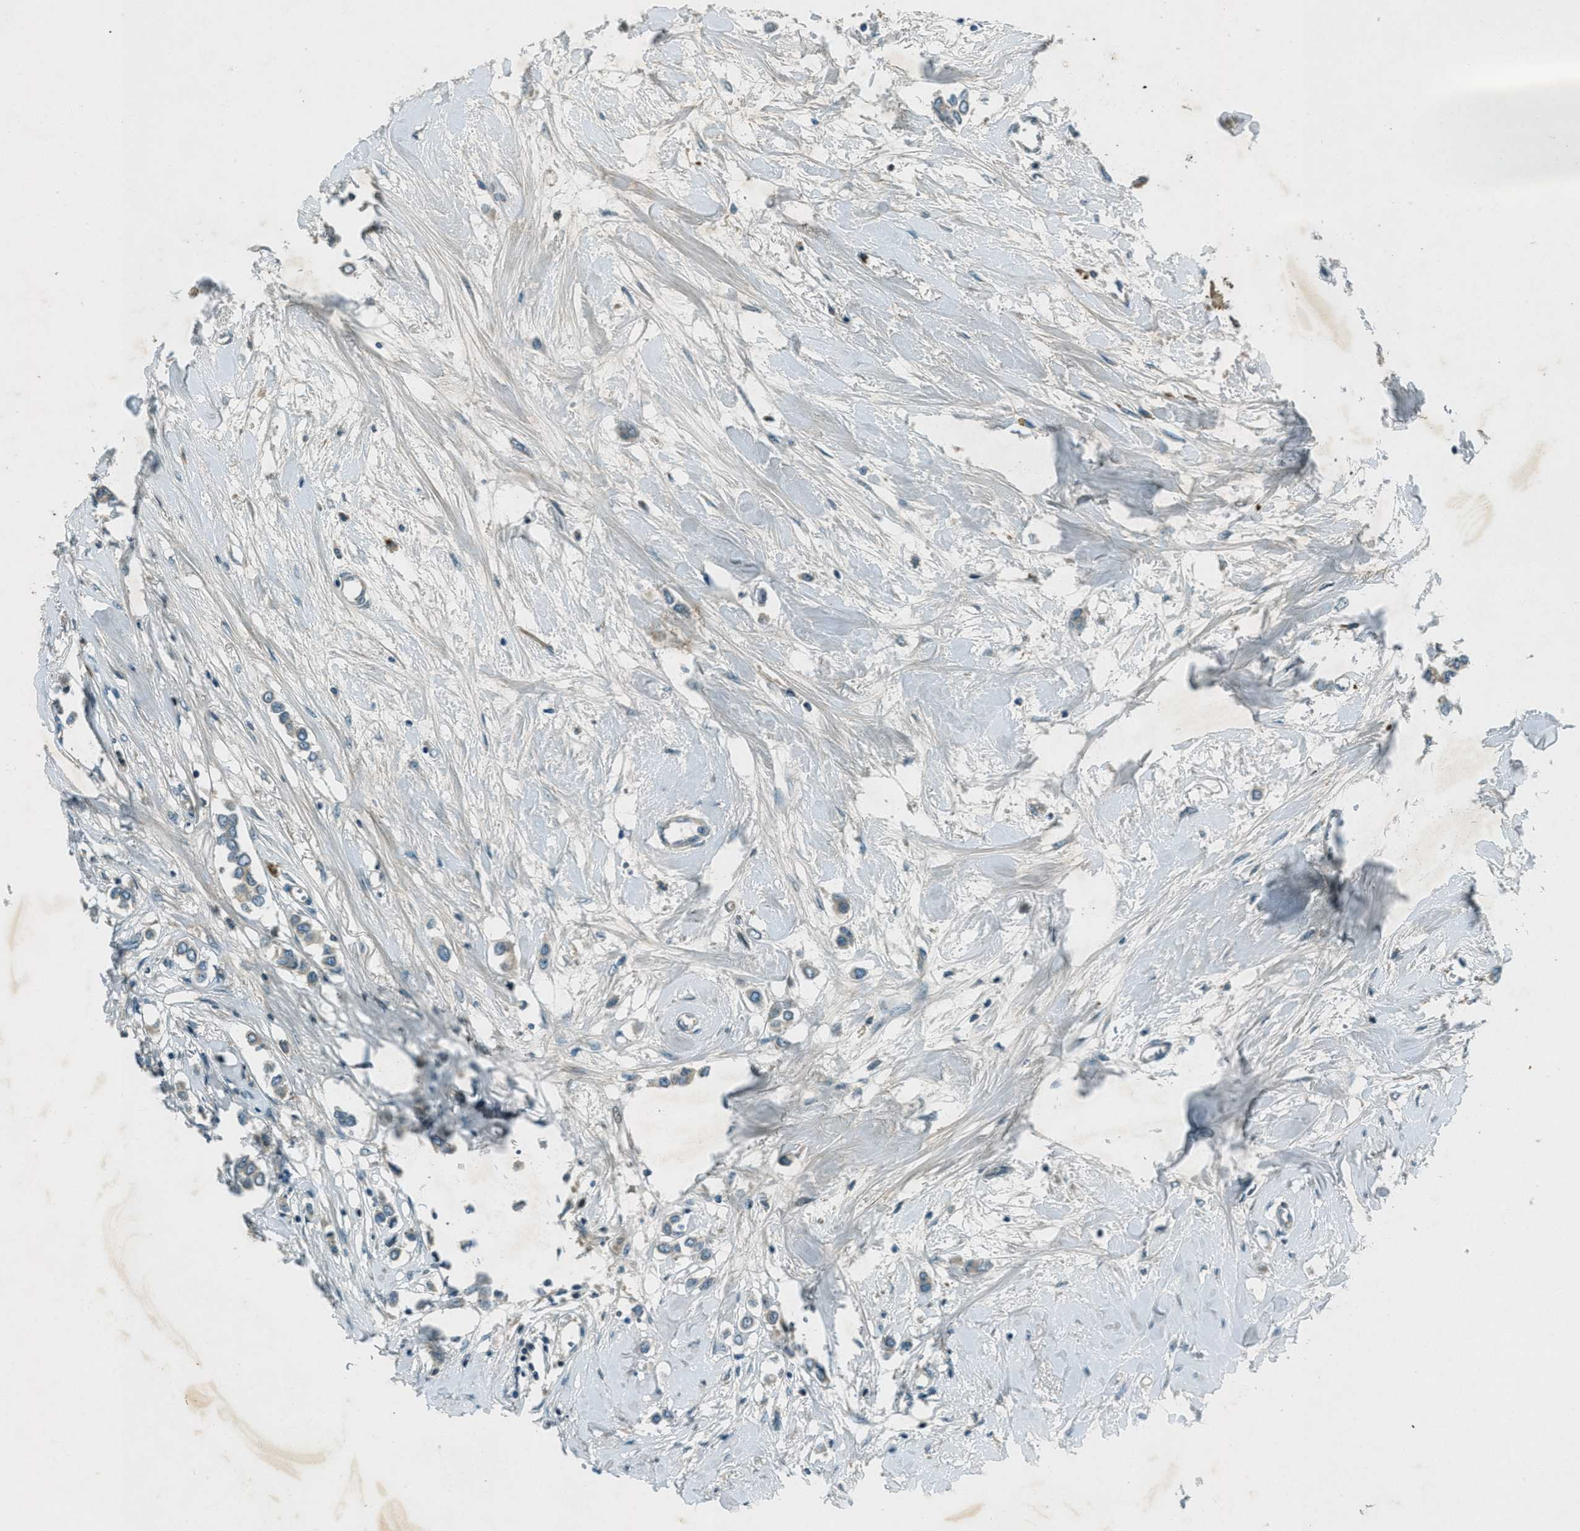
{"staining": {"intensity": "negative", "quantity": "none", "location": "none"}, "tissue": "breast cancer", "cell_type": "Tumor cells", "image_type": "cancer", "snomed": [{"axis": "morphology", "description": "Lobular carcinoma"}, {"axis": "topography", "description": "Breast"}], "caption": "DAB immunohistochemical staining of human breast cancer shows no significant positivity in tumor cells.", "gene": "STK11", "patient": {"sex": "female", "age": 51}}